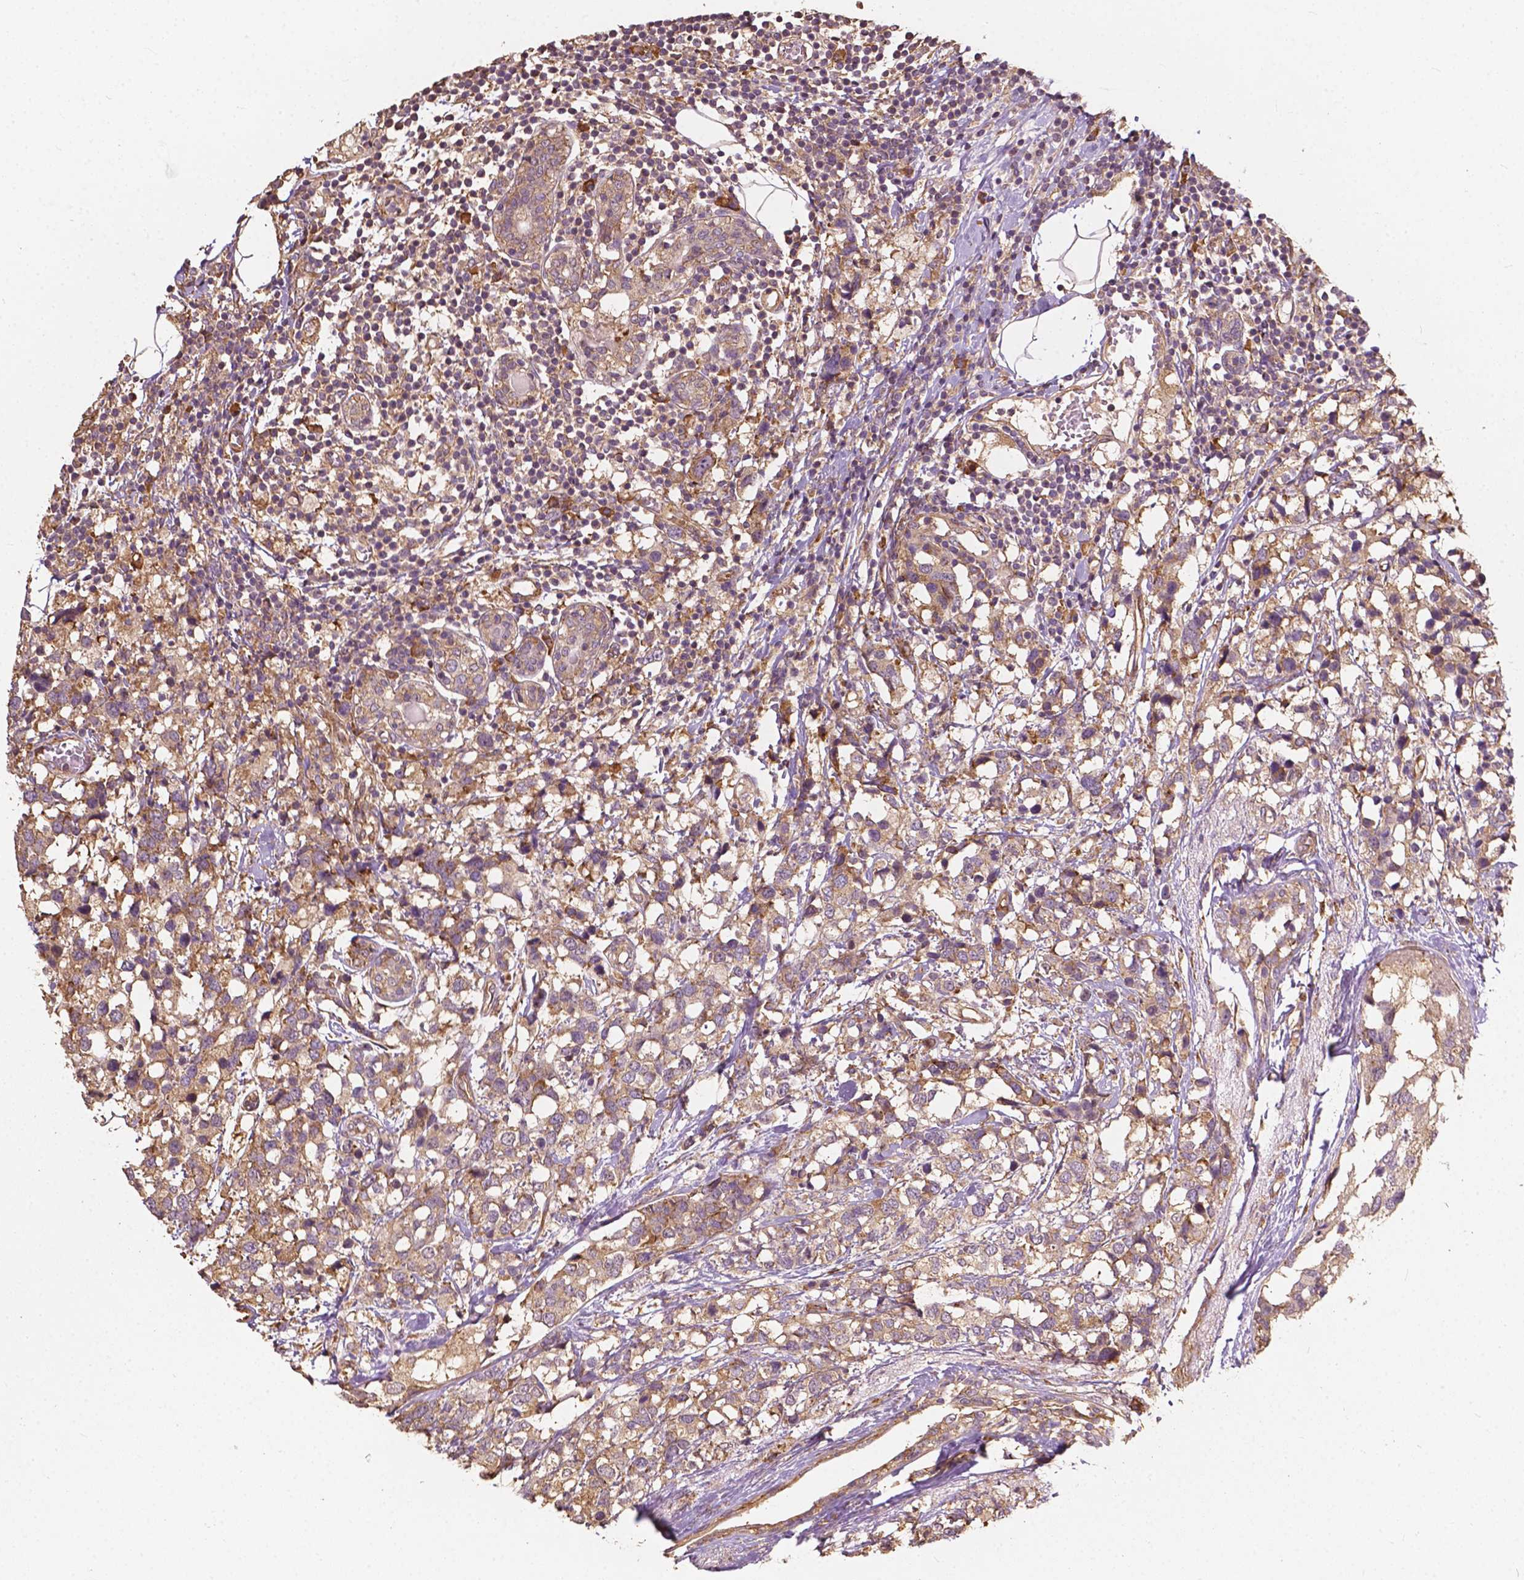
{"staining": {"intensity": "weak", "quantity": ">75%", "location": "cytoplasmic/membranous"}, "tissue": "breast cancer", "cell_type": "Tumor cells", "image_type": "cancer", "snomed": [{"axis": "morphology", "description": "Lobular carcinoma"}, {"axis": "topography", "description": "Breast"}], "caption": "Weak cytoplasmic/membranous protein expression is seen in approximately >75% of tumor cells in breast cancer. The staining is performed using DAB (3,3'-diaminobenzidine) brown chromogen to label protein expression. The nuclei are counter-stained blue using hematoxylin.", "gene": "G3BP1", "patient": {"sex": "female", "age": 59}}